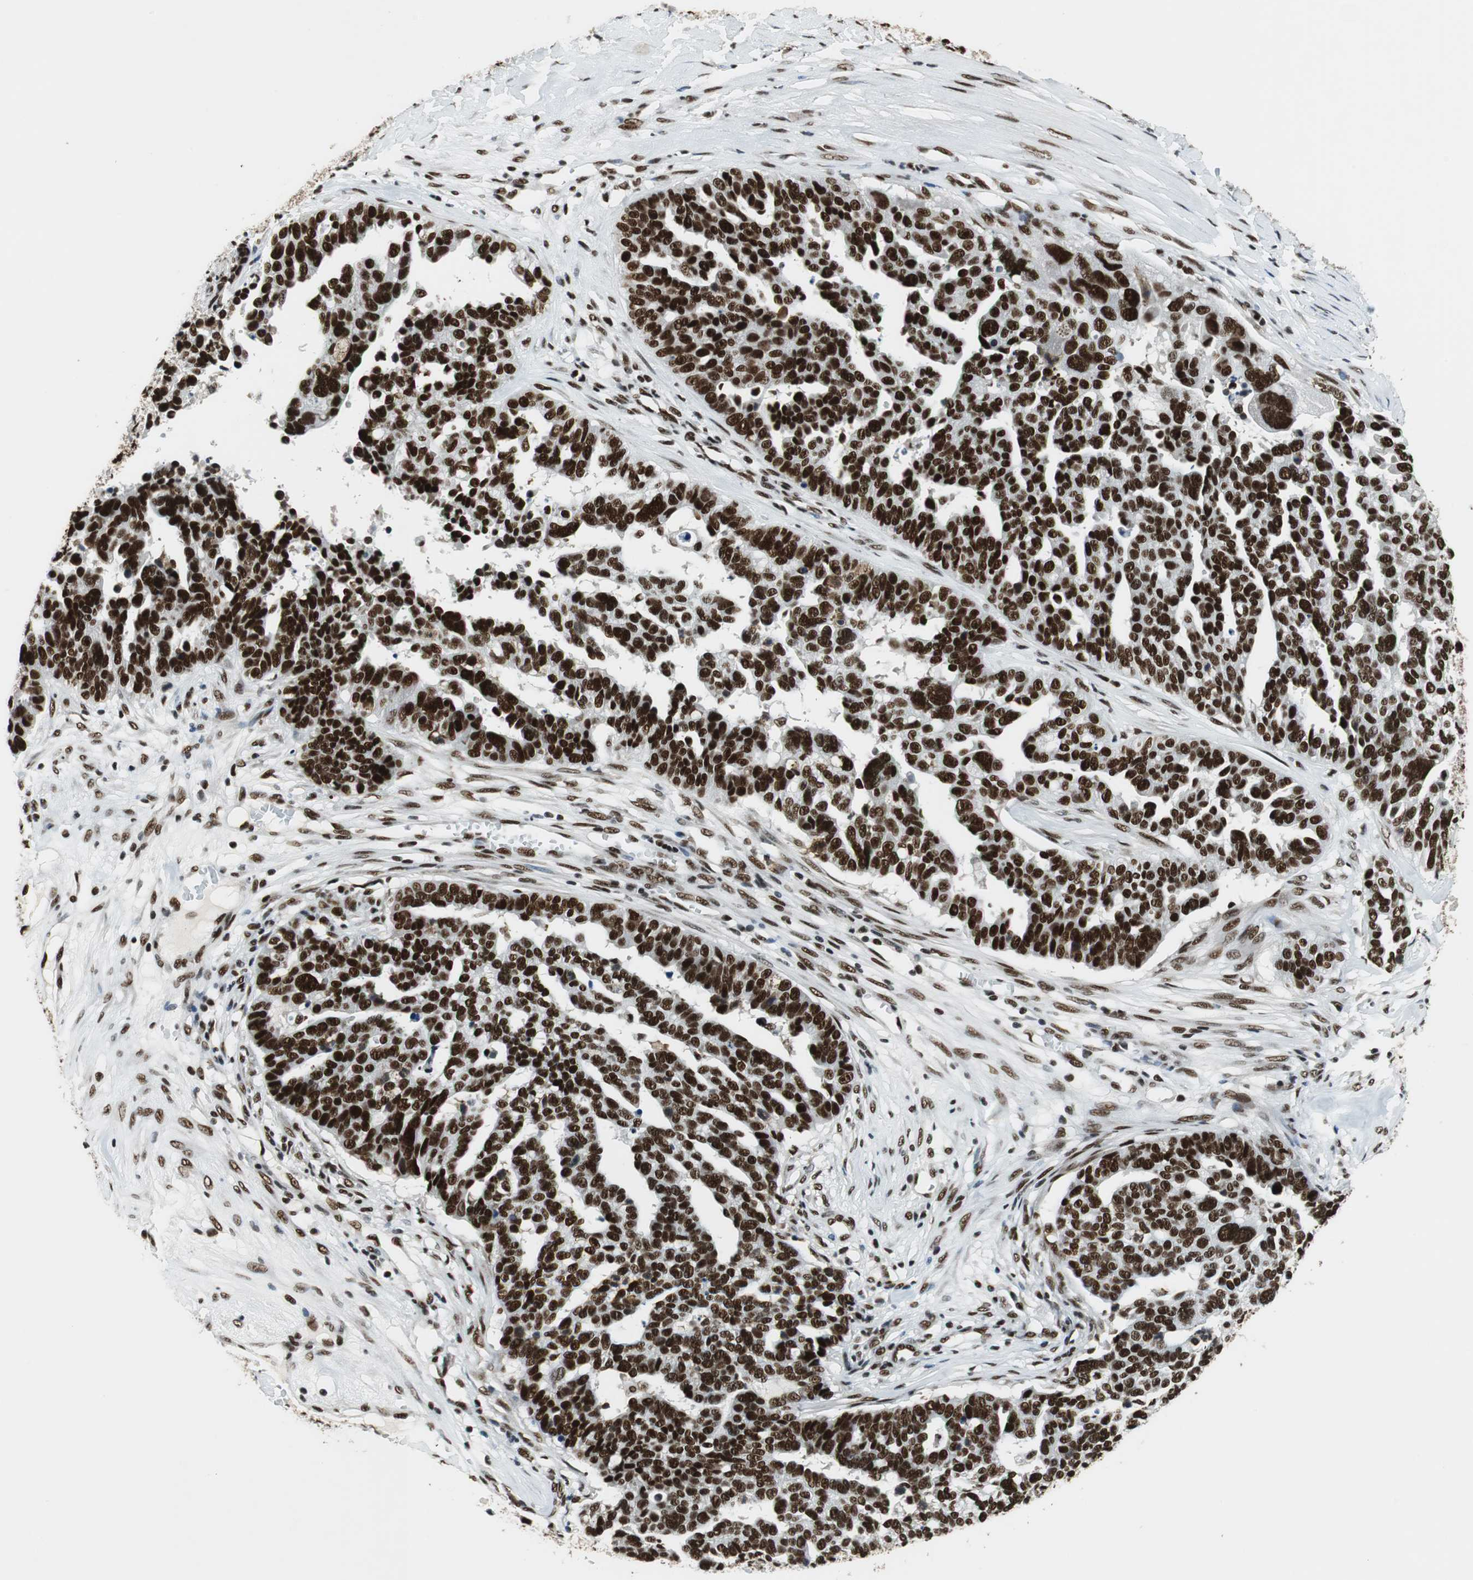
{"staining": {"intensity": "strong", "quantity": ">75%", "location": "nuclear"}, "tissue": "ovarian cancer", "cell_type": "Tumor cells", "image_type": "cancer", "snomed": [{"axis": "morphology", "description": "Cystadenocarcinoma, serous, NOS"}, {"axis": "topography", "description": "Ovary"}], "caption": "An immunohistochemistry (IHC) histopathology image of tumor tissue is shown. Protein staining in brown highlights strong nuclear positivity in ovarian cancer within tumor cells.", "gene": "PRKDC", "patient": {"sex": "female", "age": 59}}